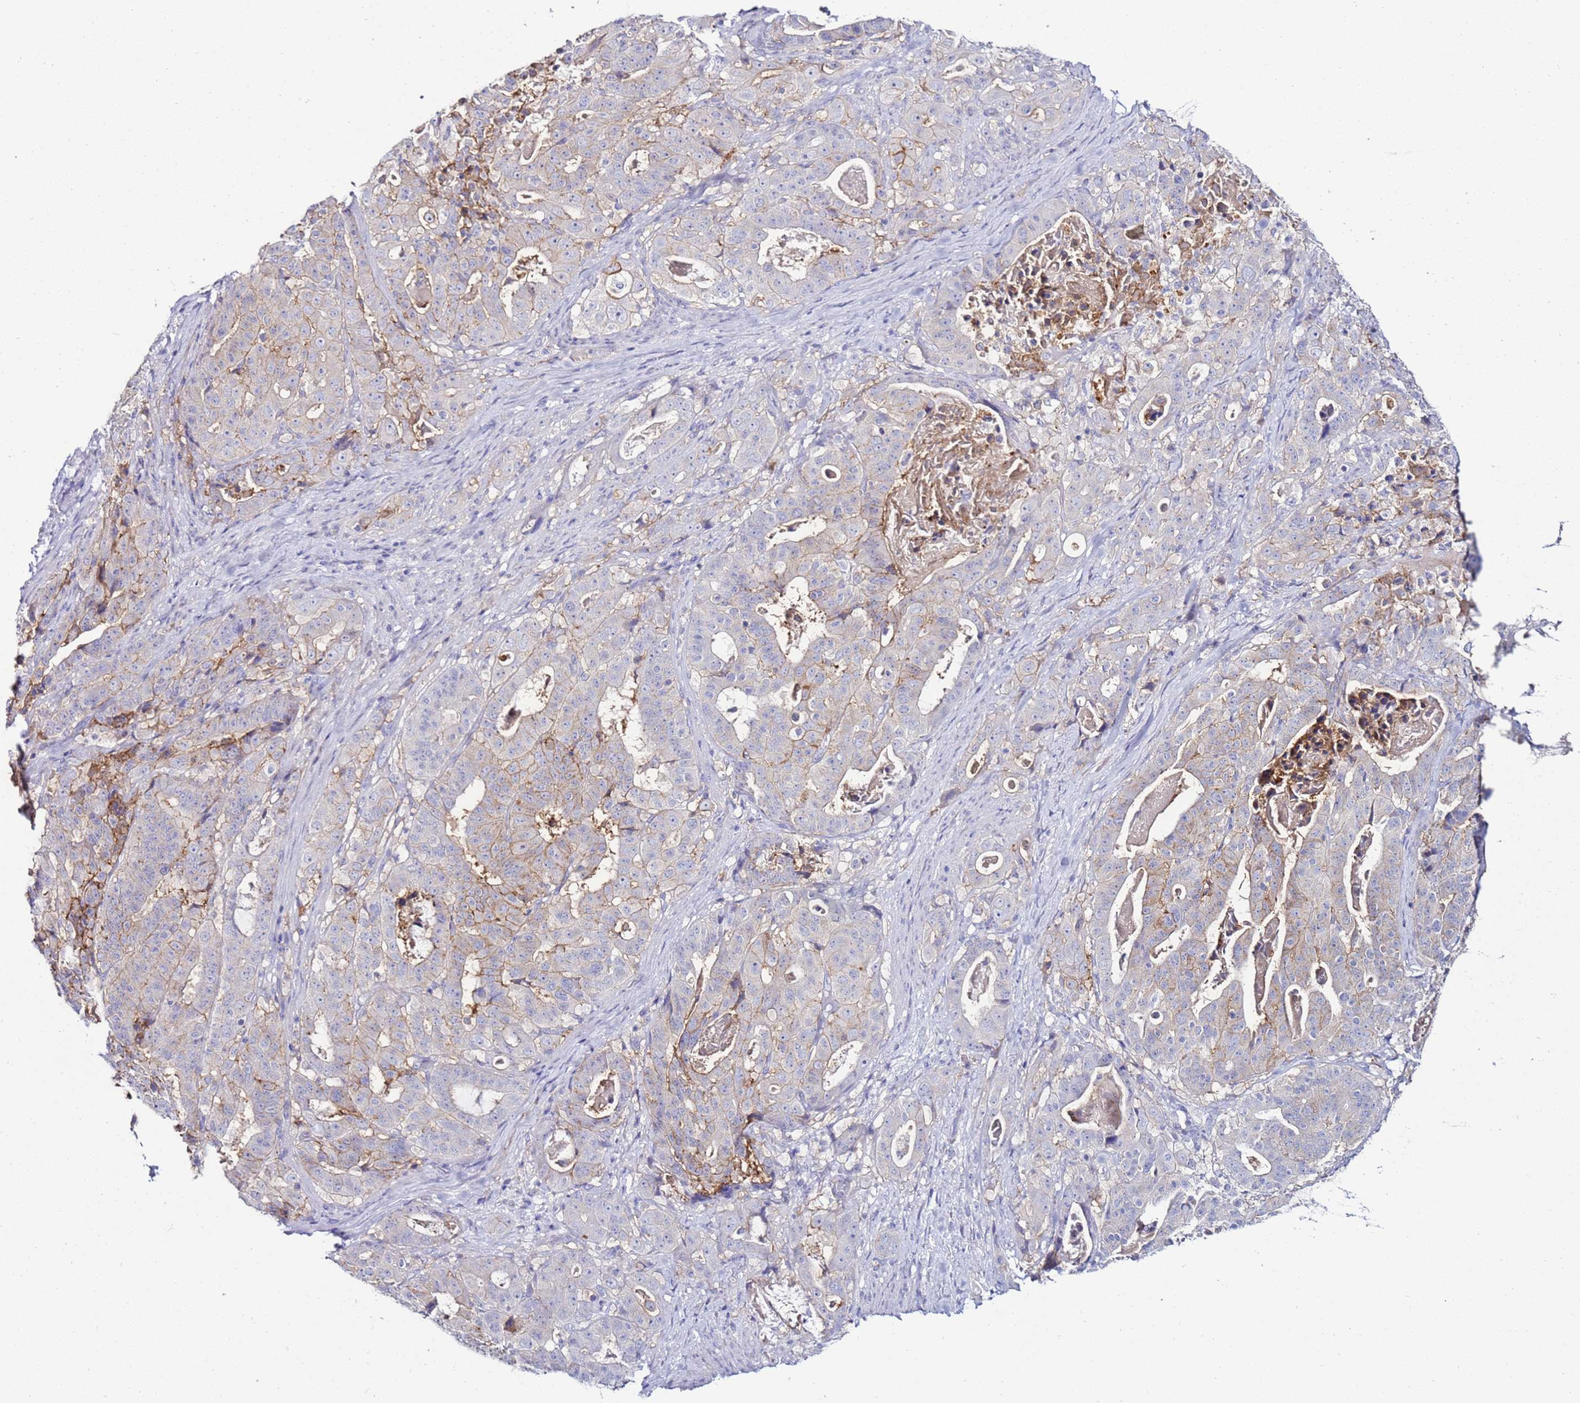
{"staining": {"intensity": "moderate", "quantity": "25%-75%", "location": "cytoplasmic/membranous"}, "tissue": "stomach cancer", "cell_type": "Tumor cells", "image_type": "cancer", "snomed": [{"axis": "morphology", "description": "Adenocarcinoma, NOS"}, {"axis": "topography", "description": "Stomach"}], "caption": "Tumor cells reveal moderate cytoplasmic/membranous positivity in about 25%-75% of cells in stomach cancer (adenocarcinoma). (Stains: DAB (3,3'-diaminobenzidine) in brown, nuclei in blue, Microscopy: brightfield microscopy at high magnification).", "gene": "GPN3", "patient": {"sex": "male", "age": 48}}